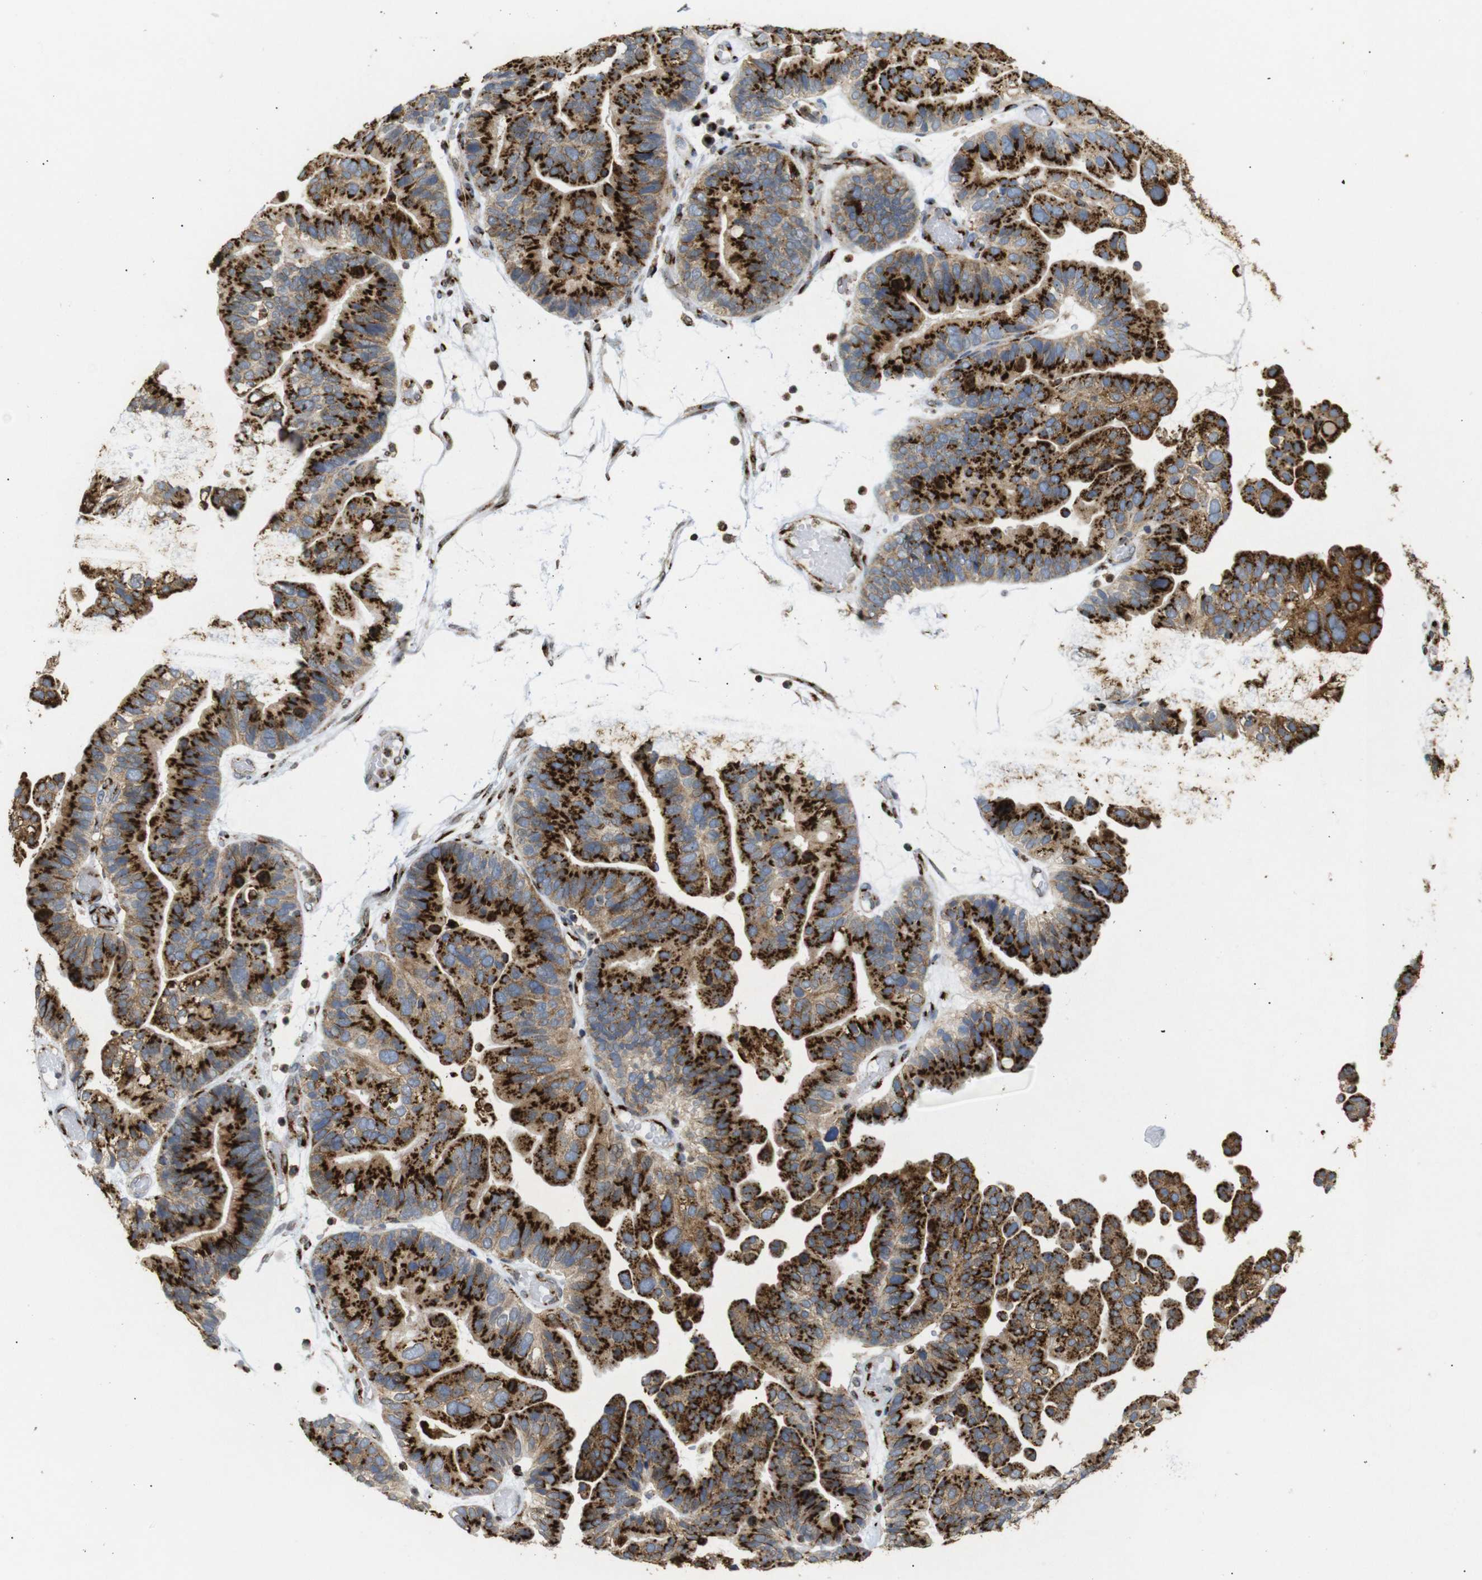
{"staining": {"intensity": "strong", "quantity": ">75%", "location": "cytoplasmic/membranous"}, "tissue": "ovarian cancer", "cell_type": "Tumor cells", "image_type": "cancer", "snomed": [{"axis": "morphology", "description": "Cystadenocarcinoma, serous, NOS"}, {"axis": "topography", "description": "Ovary"}], "caption": "The histopathology image exhibits immunohistochemical staining of ovarian cancer. There is strong cytoplasmic/membranous positivity is identified in approximately >75% of tumor cells. Nuclei are stained in blue.", "gene": "TGOLN2", "patient": {"sex": "female", "age": 56}}